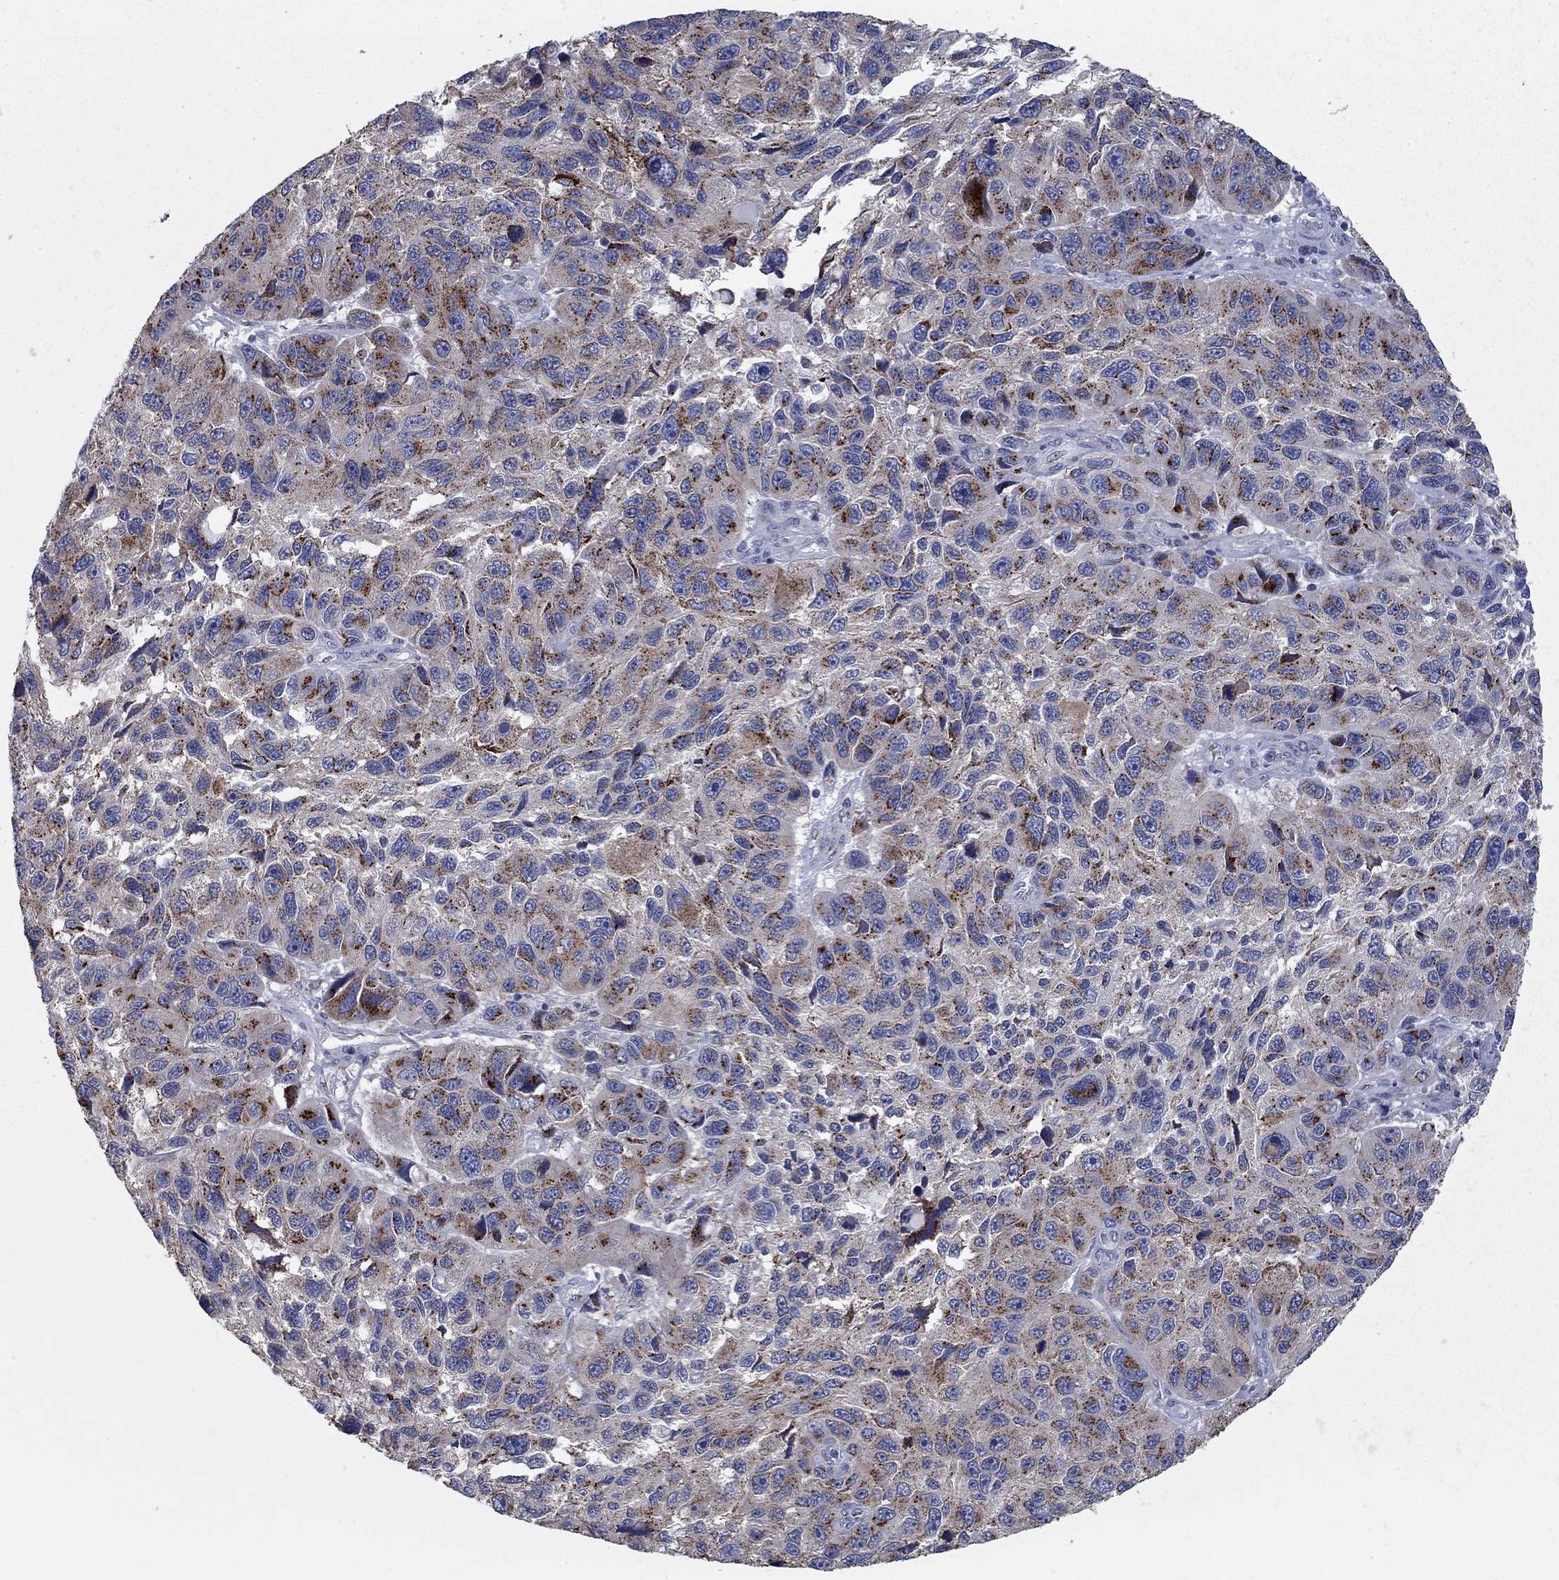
{"staining": {"intensity": "strong", "quantity": "25%-75%", "location": "cytoplasmic/membranous"}, "tissue": "melanoma", "cell_type": "Tumor cells", "image_type": "cancer", "snomed": [{"axis": "morphology", "description": "Malignant melanoma, NOS"}, {"axis": "topography", "description": "Skin"}], "caption": "This histopathology image demonstrates IHC staining of human melanoma, with high strong cytoplasmic/membranous staining in about 25%-75% of tumor cells.", "gene": "KIAA0319L", "patient": {"sex": "male", "age": 53}}